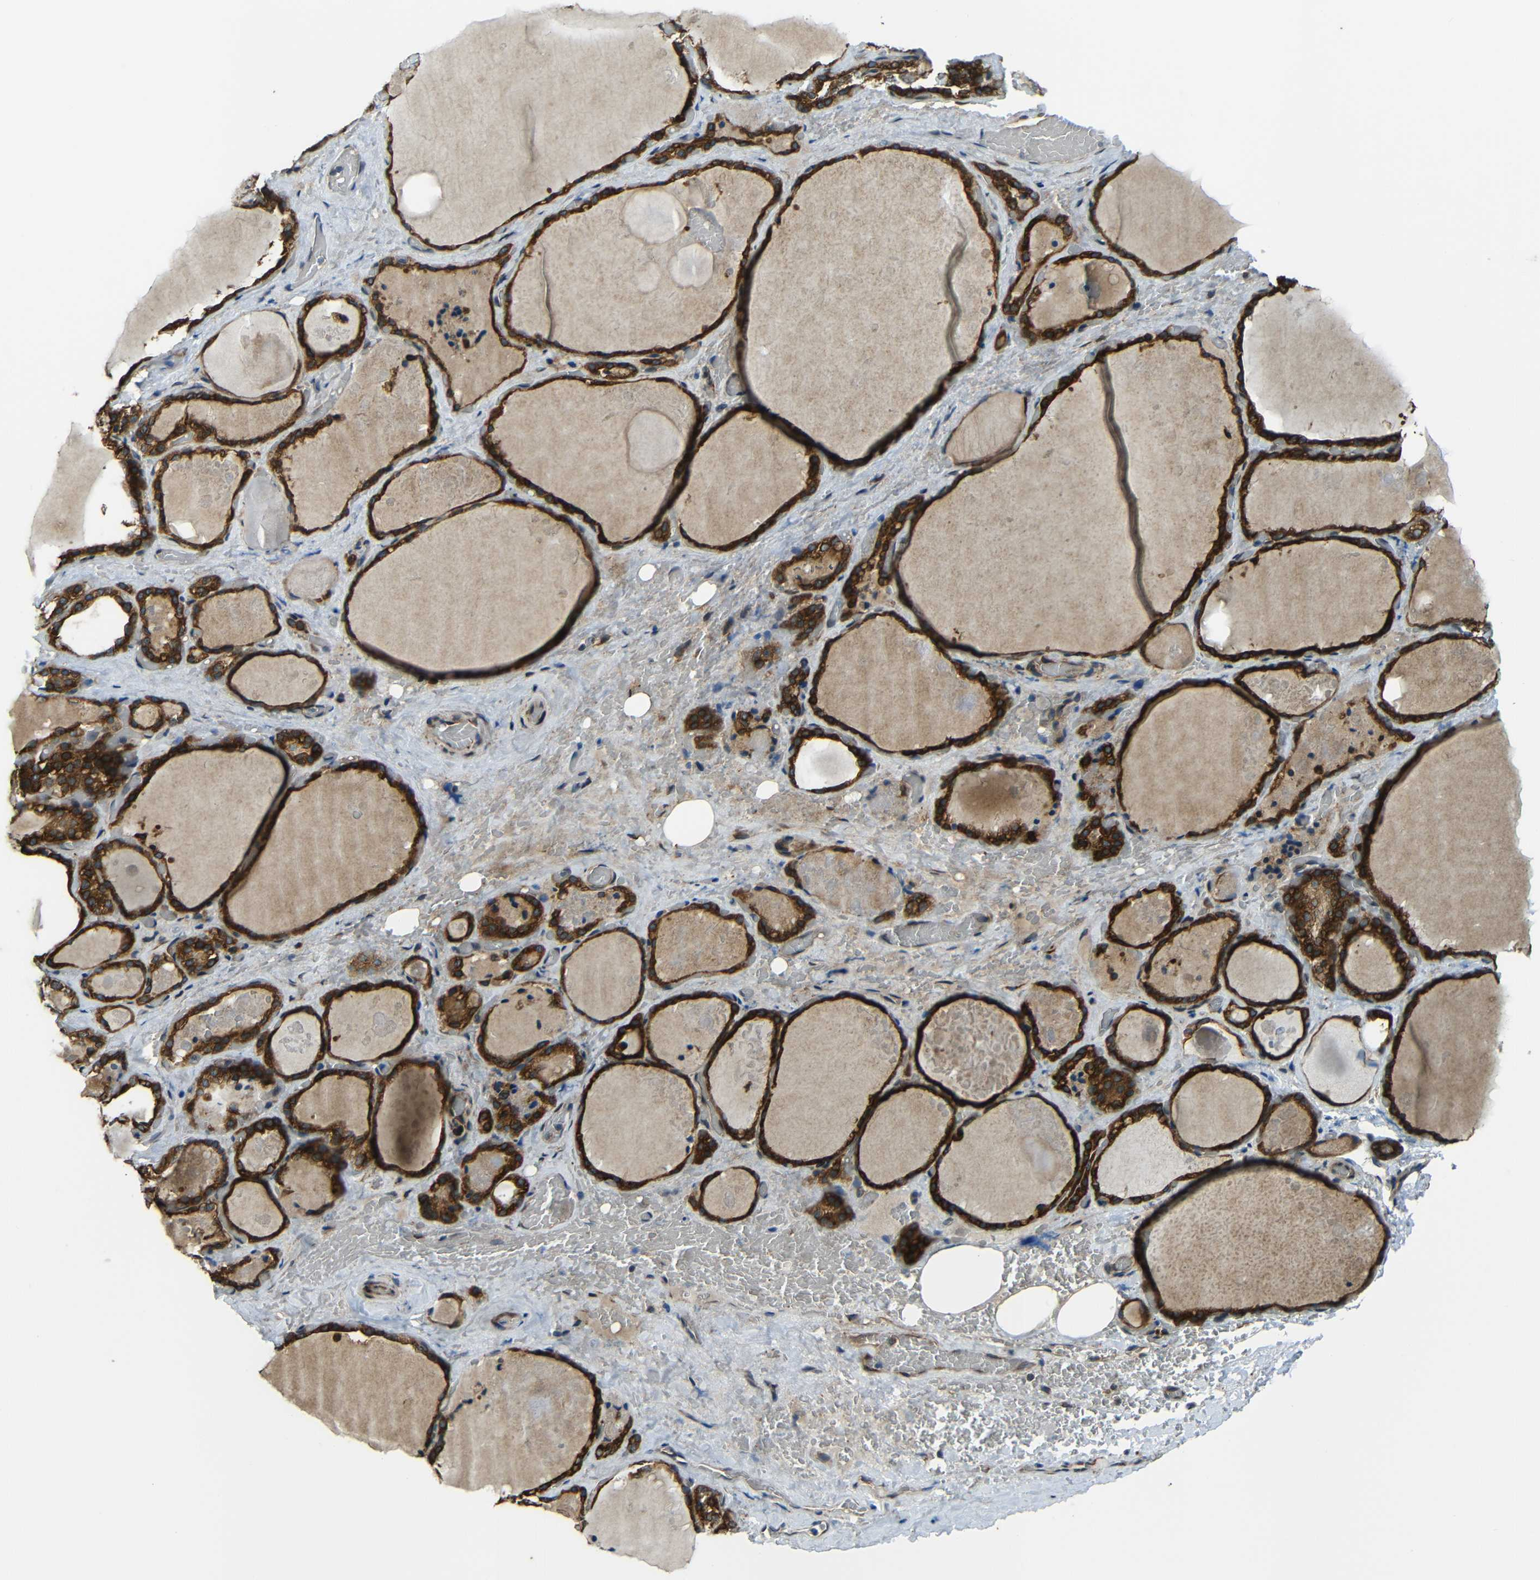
{"staining": {"intensity": "strong", "quantity": ">75%", "location": "cytoplasmic/membranous"}, "tissue": "thyroid gland", "cell_type": "Glandular cells", "image_type": "normal", "snomed": [{"axis": "morphology", "description": "Normal tissue, NOS"}, {"axis": "topography", "description": "Thyroid gland"}], "caption": "Immunohistochemistry (IHC) of unremarkable thyroid gland demonstrates high levels of strong cytoplasmic/membranous positivity in approximately >75% of glandular cells. (IHC, brightfield microscopy, high magnification).", "gene": "VAPB", "patient": {"sex": "male", "age": 61}}